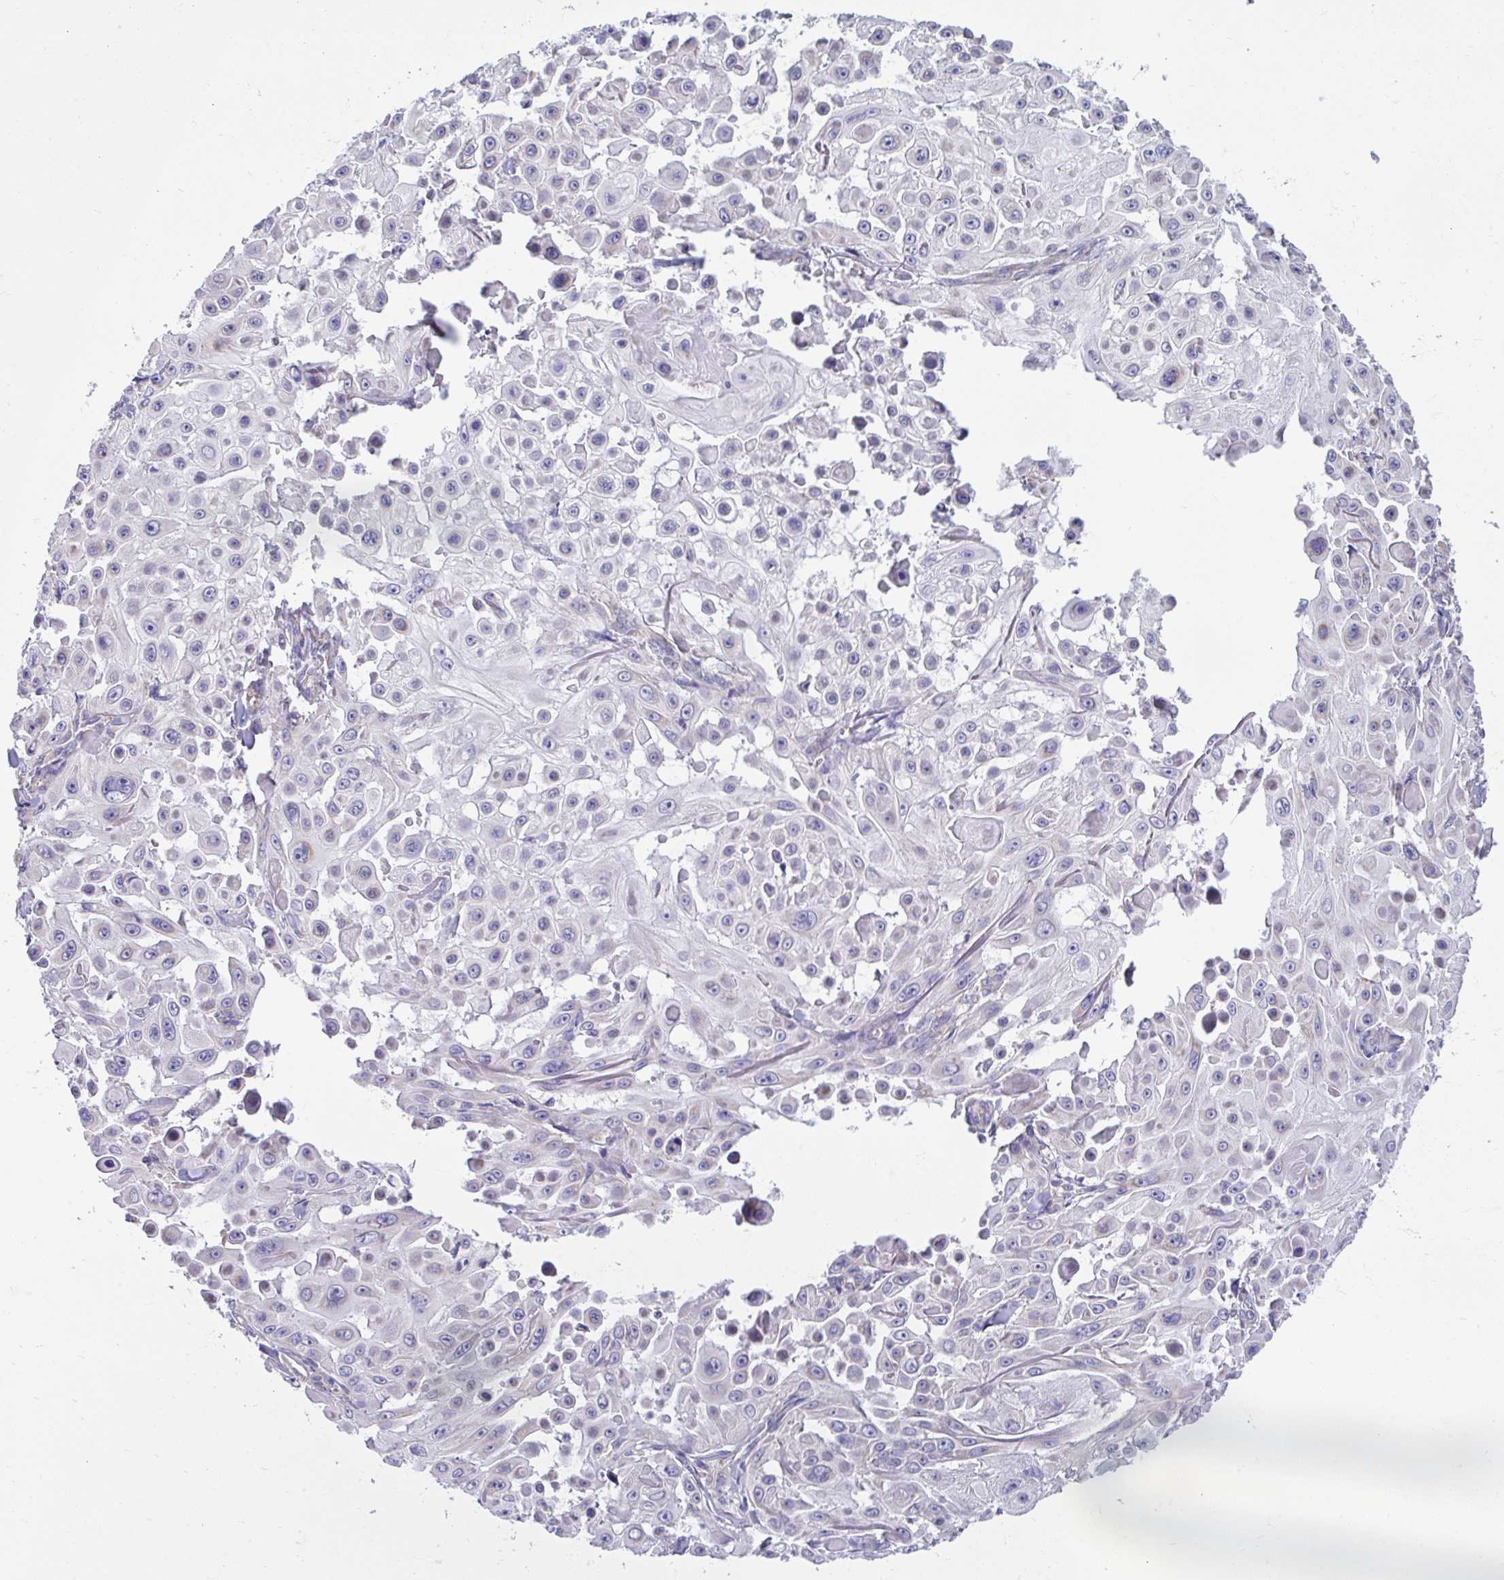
{"staining": {"intensity": "negative", "quantity": "none", "location": "none"}, "tissue": "skin cancer", "cell_type": "Tumor cells", "image_type": "cancer", "snomed": [{"axis": "morphology", "description": "Squamous cell carcinoma, NOS"}, {"axis": "topography", "description": "Skin"}], "caption": "Squamous cell carcinoma (skin) stained for a protein using immunohistochemistry (IHC) reveals no staining tumor cells.", "gene": "LINGO4", "patient": {"sex": "male", "age": 91}}